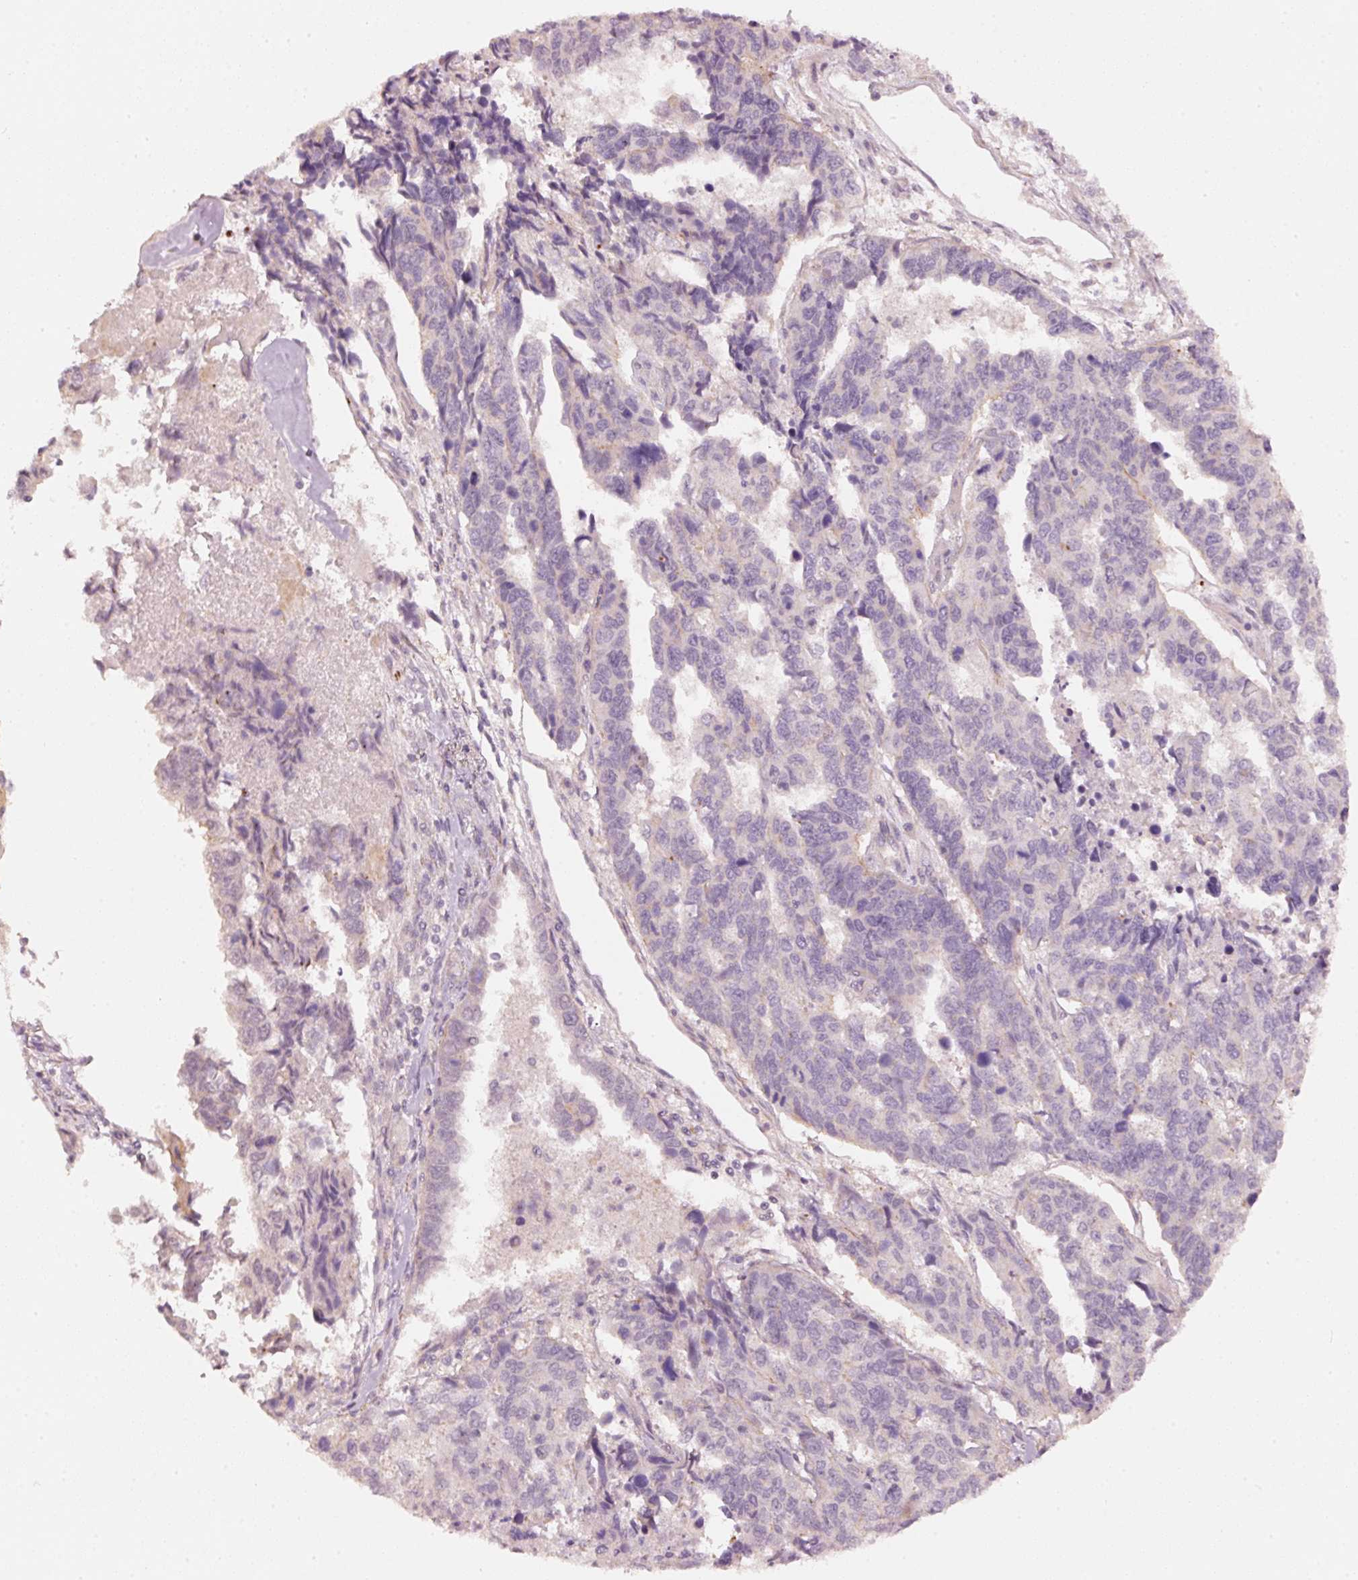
{"staining": {"intensity": "negative", "quantity": "none", "location": "none"}, "tissue": "endometrial cancer", "cell_type": "Tumor cells", "image_type": "cancer", "snomed": [{"axis": "morphology", "description": "Adenocarcinoma, NOS"}, {"axis": "topography", "description": "Endometrium"}], "caption": "Endometrial cancer was stained to show a protein in brown. There is no significant expression in tumor cells.", "gene": "ARHGAP22", "patient": {"sex": "female", "age": 73}}